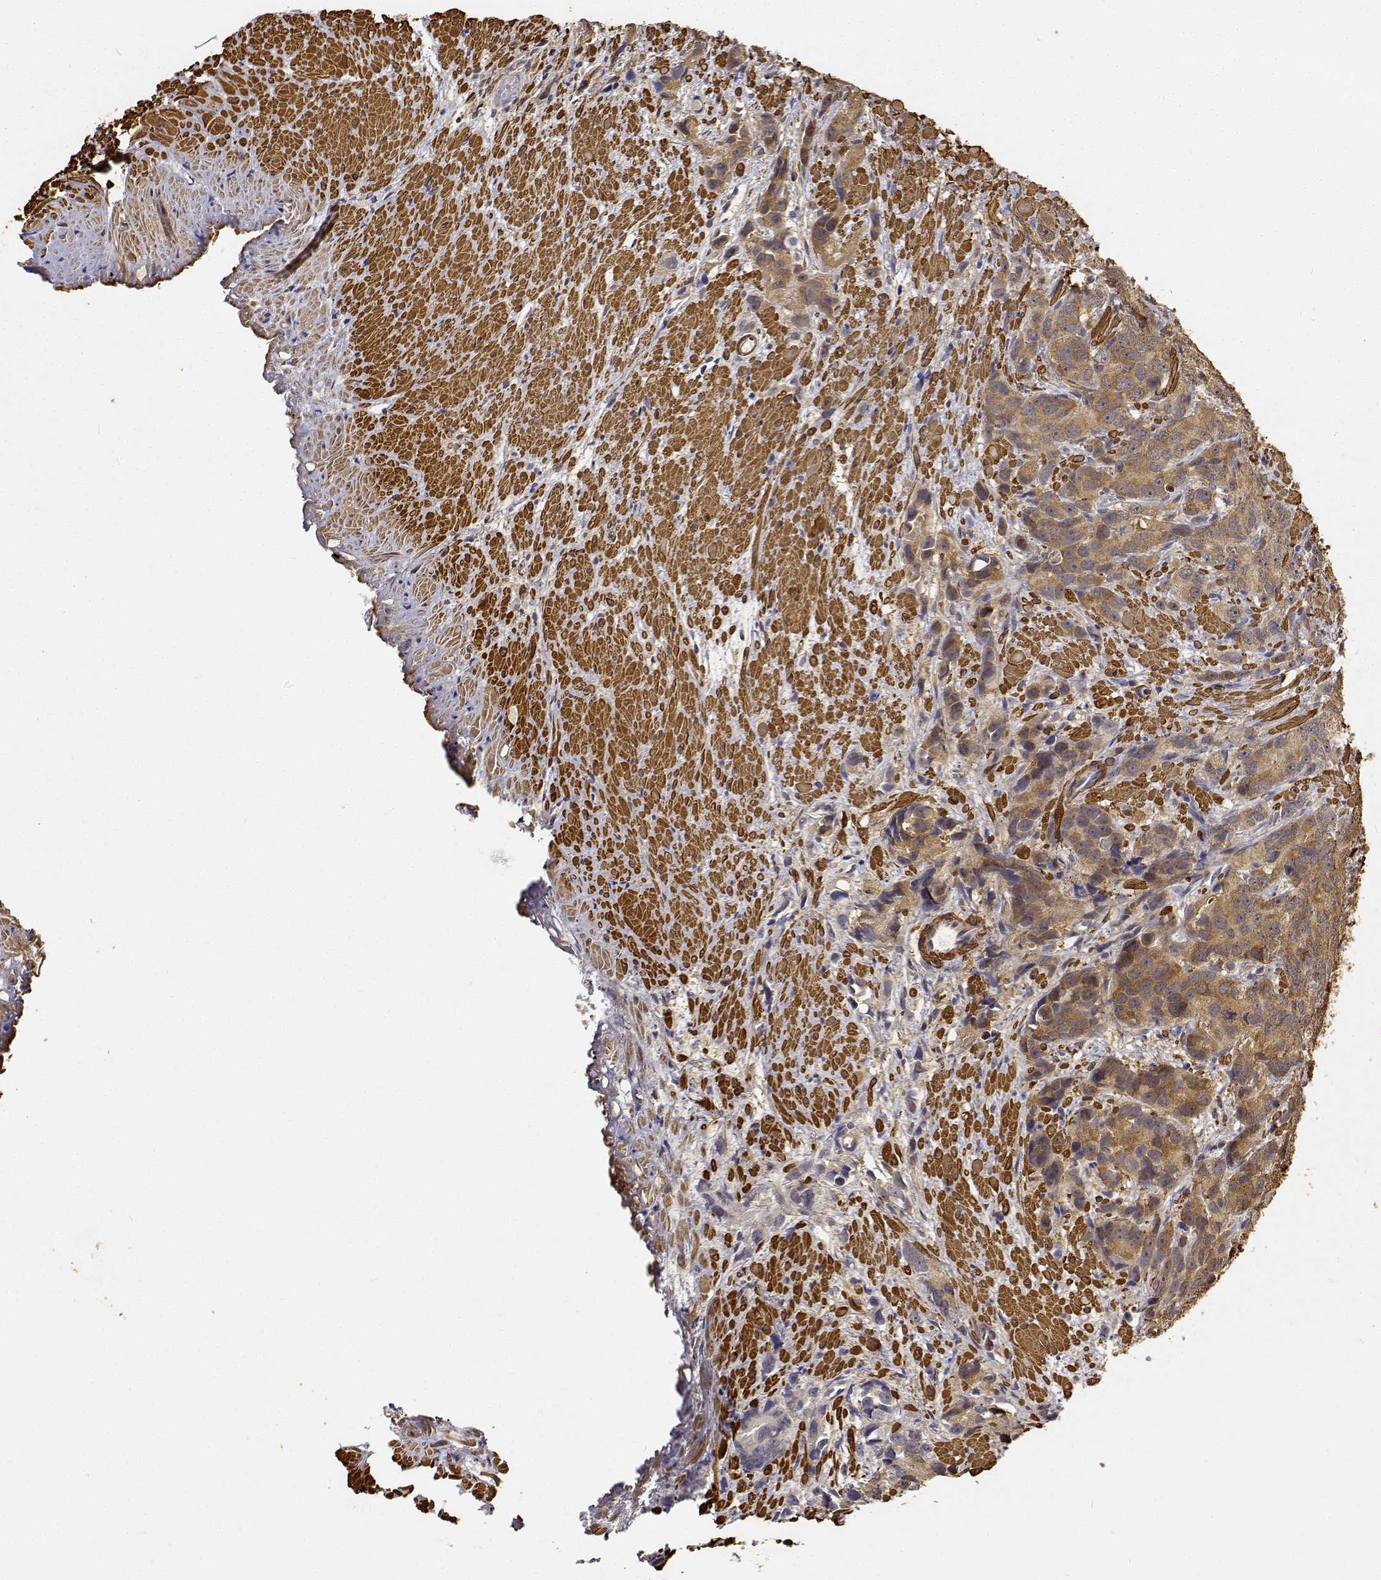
{"staining": {"intensity": "moderate", "quantity": ">75%", "location": "cytoplasmic/membranous,nuclear"}, "tissue": "prostate cancer", "cell_type": "Tumor cells", "image_type": "cancer", "snomed": [{"axis": "morphology", "description": "Adenocarcinoma, High grade"}, {"axis": "topography", "description": "Prostate"}], "caption": "Immunohistochemistry (DAB (3,3'-diaminobenzidine)) staining of prostate cancer exhibits moderate cytoplasmic/membranous and nuclear protein positivity in about >75% of tumor cells.", "gene": "PCID2", "patient": {"sex": "male", "age": 90}}